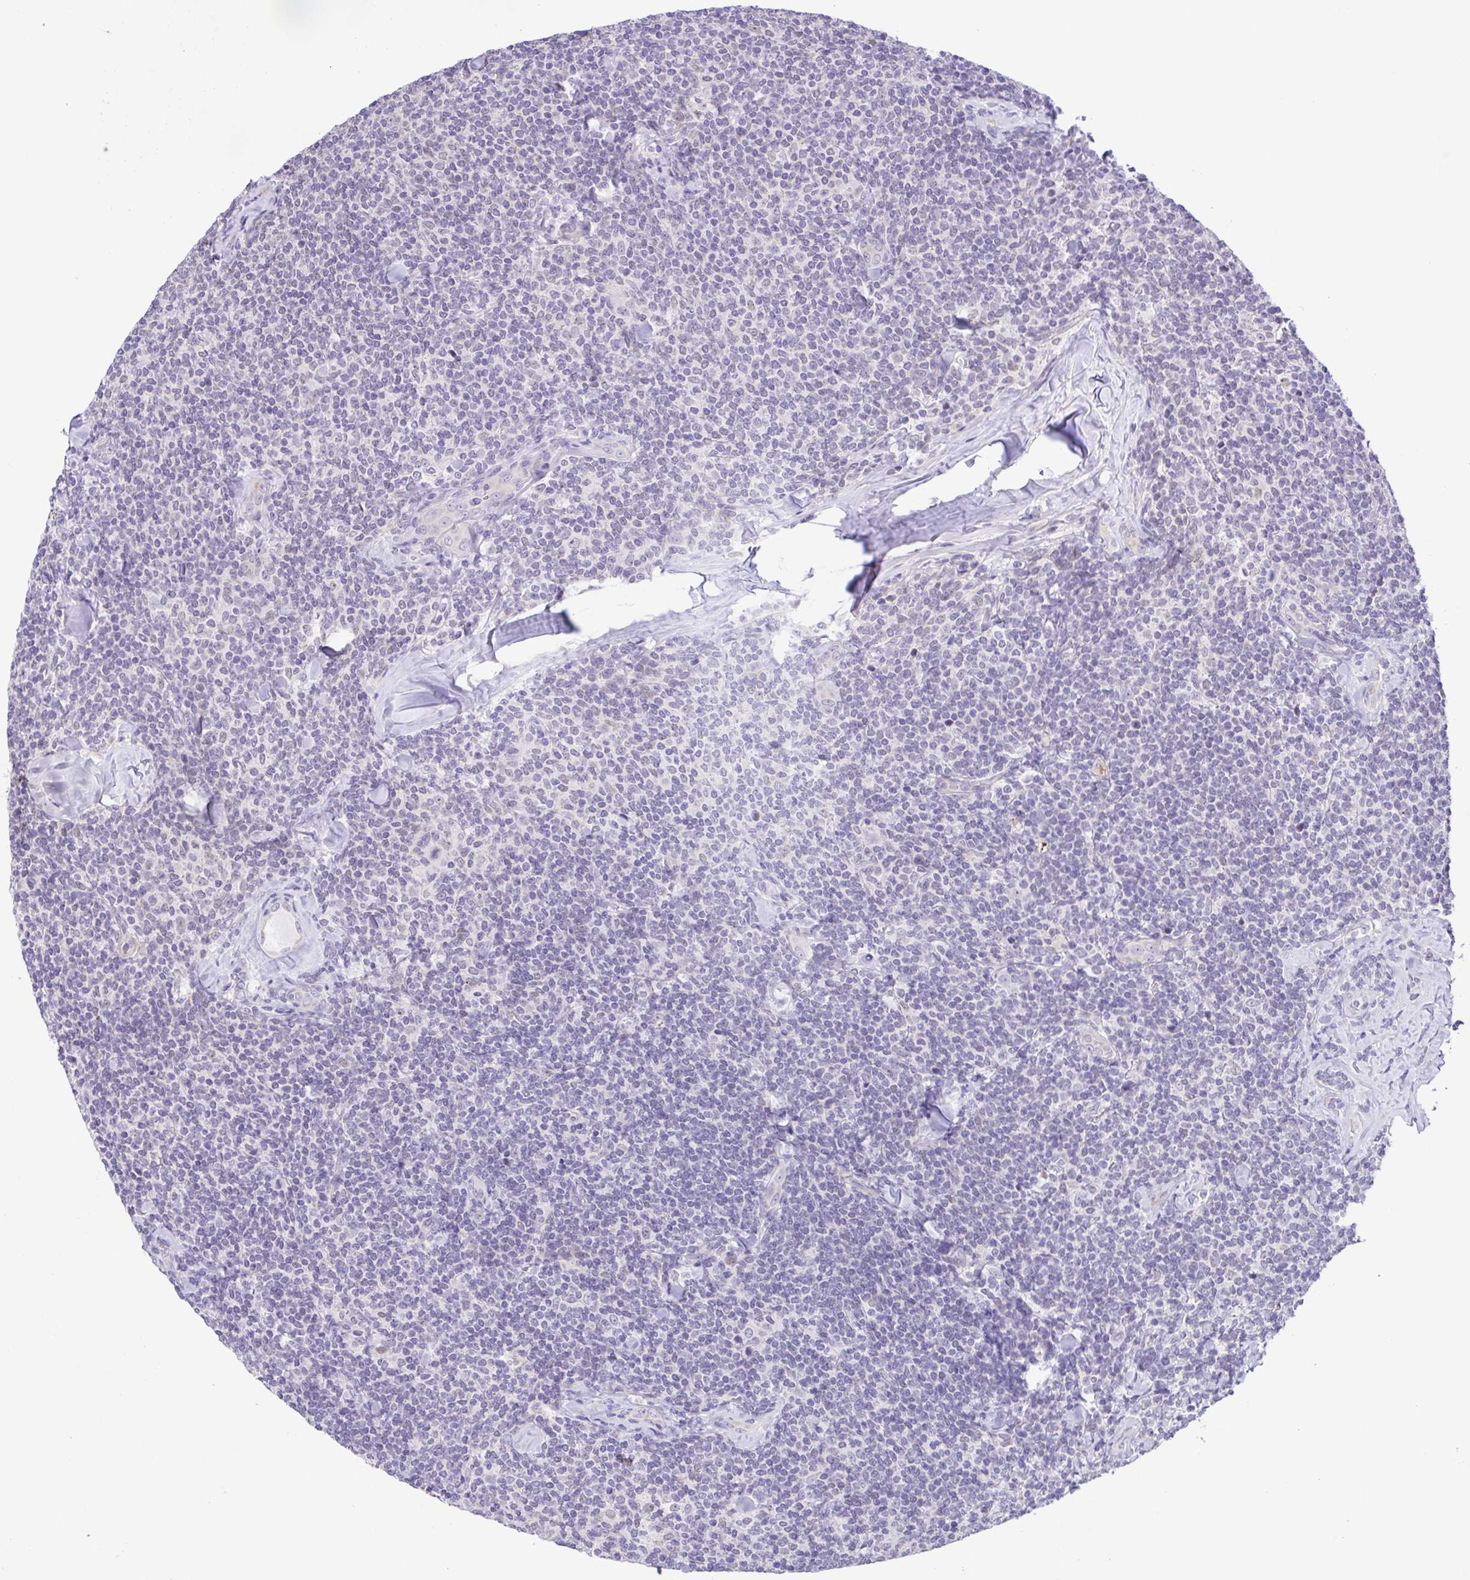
{"staining": {"intensity": "negative", "quantity": "none", "location": "none"}, "tissue": "lymphoma", "cell_type": "Tumor cells", "image_type": "cancer", "snomed": [{"axis": "morphology", "description": "Malignant lymphoma, non-Hodgkin's type, Low grade"}, {"axis": "topography", "description": "Lymph node"}], "caption": "Tumor cells show no significant staining in lymphoma.", "gene": "DCLK2", "patient": {"sex": "female", "age": 56}}